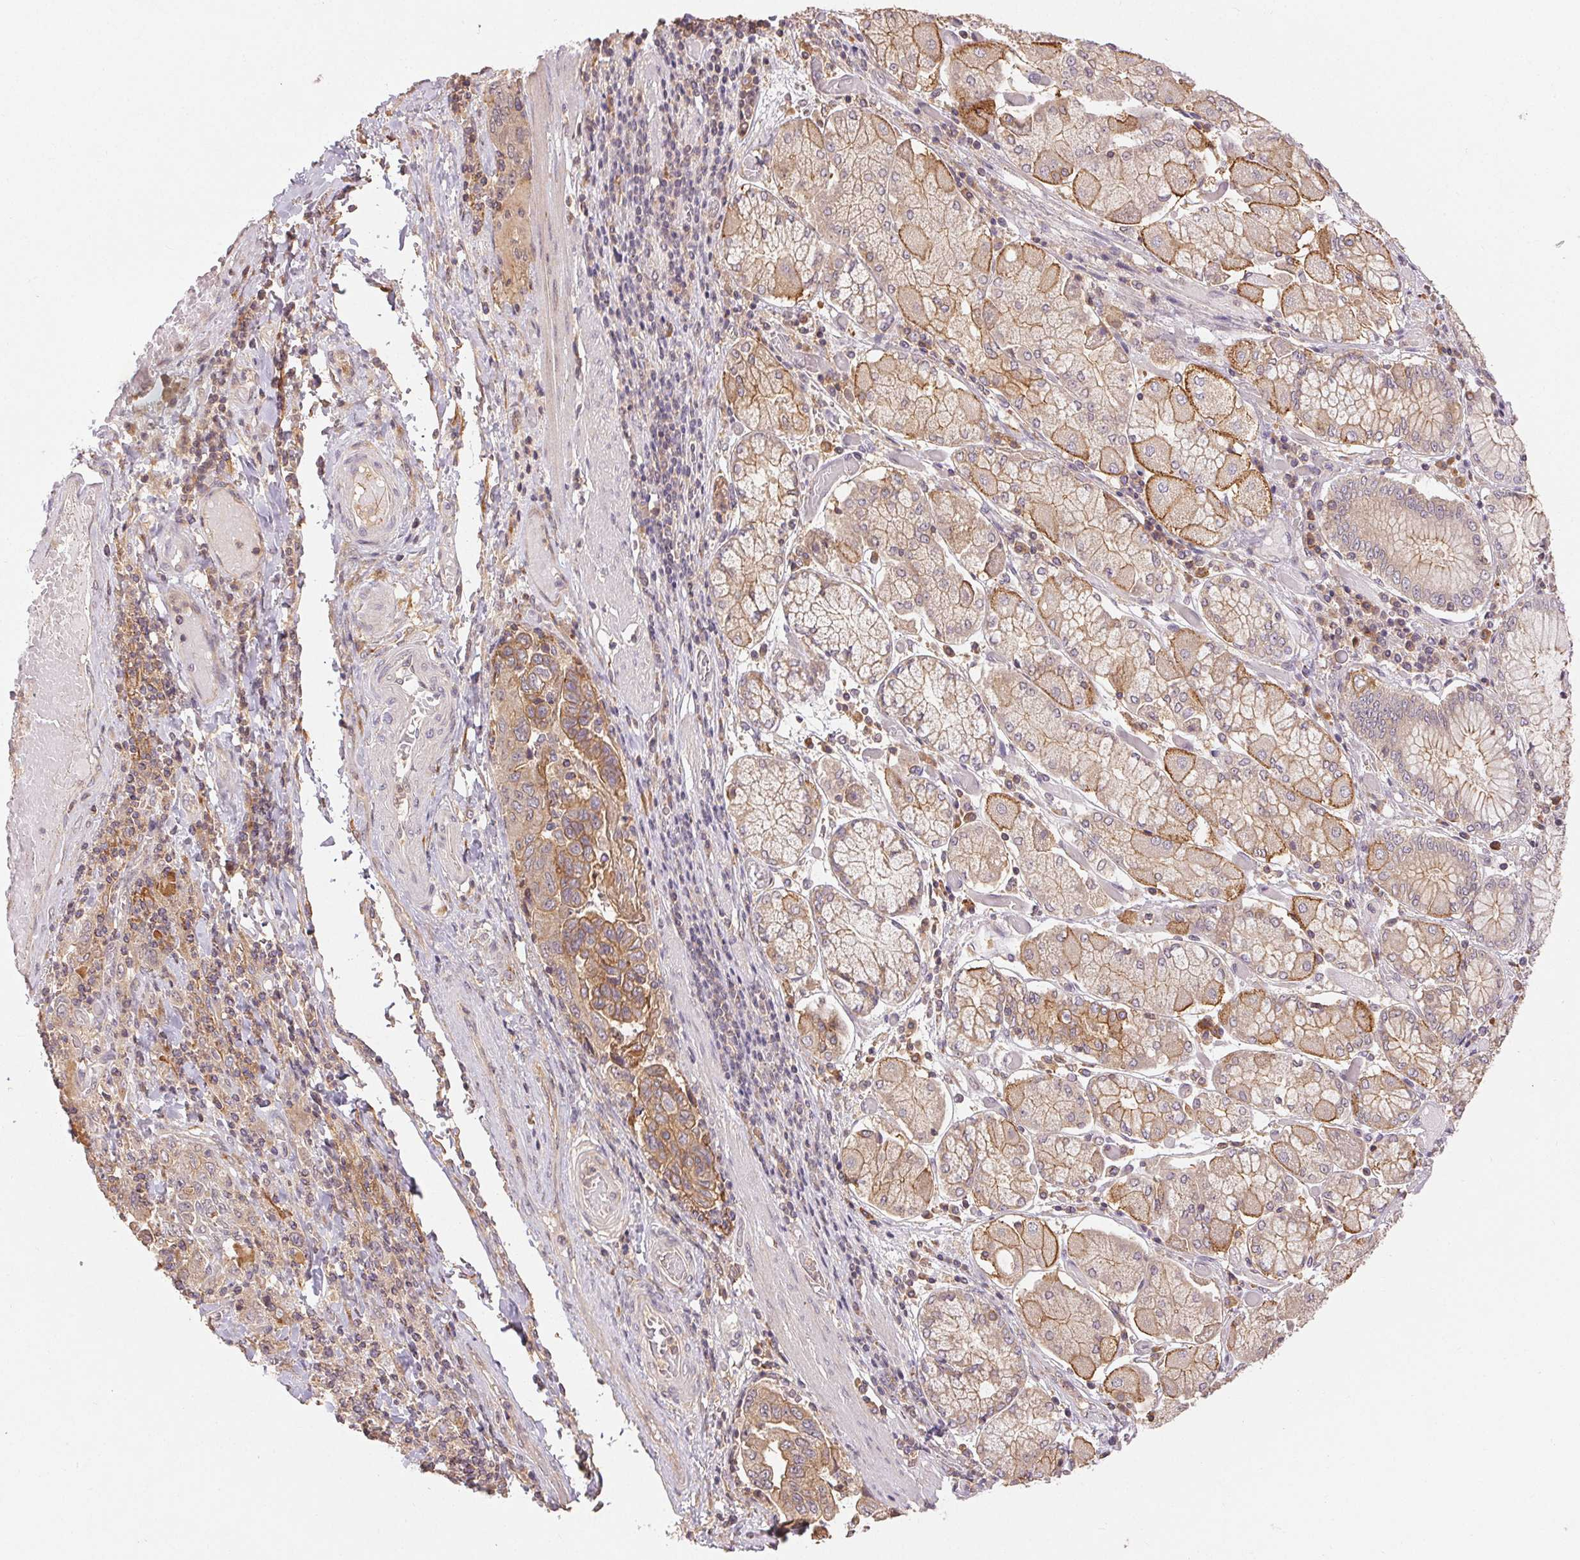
{"staining": {"intensity": "moderate", "quantity": ">75%", "location": "cytoplasmic/membranous"}, "tissue": "stomach cancer", "cell_type": "Tumor cells", "image_type": "cancer", "snomed": [{"axis": "morphology", "description": "Adenocarcinoma, NOS"}, {"axis": "topography", "description": "Stomach, upper"}, {"axis": "topography", "description": "Stomach"}], "caption": "The image demonstrates staining of stomach cancer, revealing moderate cytoplasmic/membranous protein expression (brown color) within tumor cells. (brown staining indicates protein expression, while blue staining denotes nuclei).", "gene": "MAPKAPK2", "patient": {"sex": "male", "age": 62}}